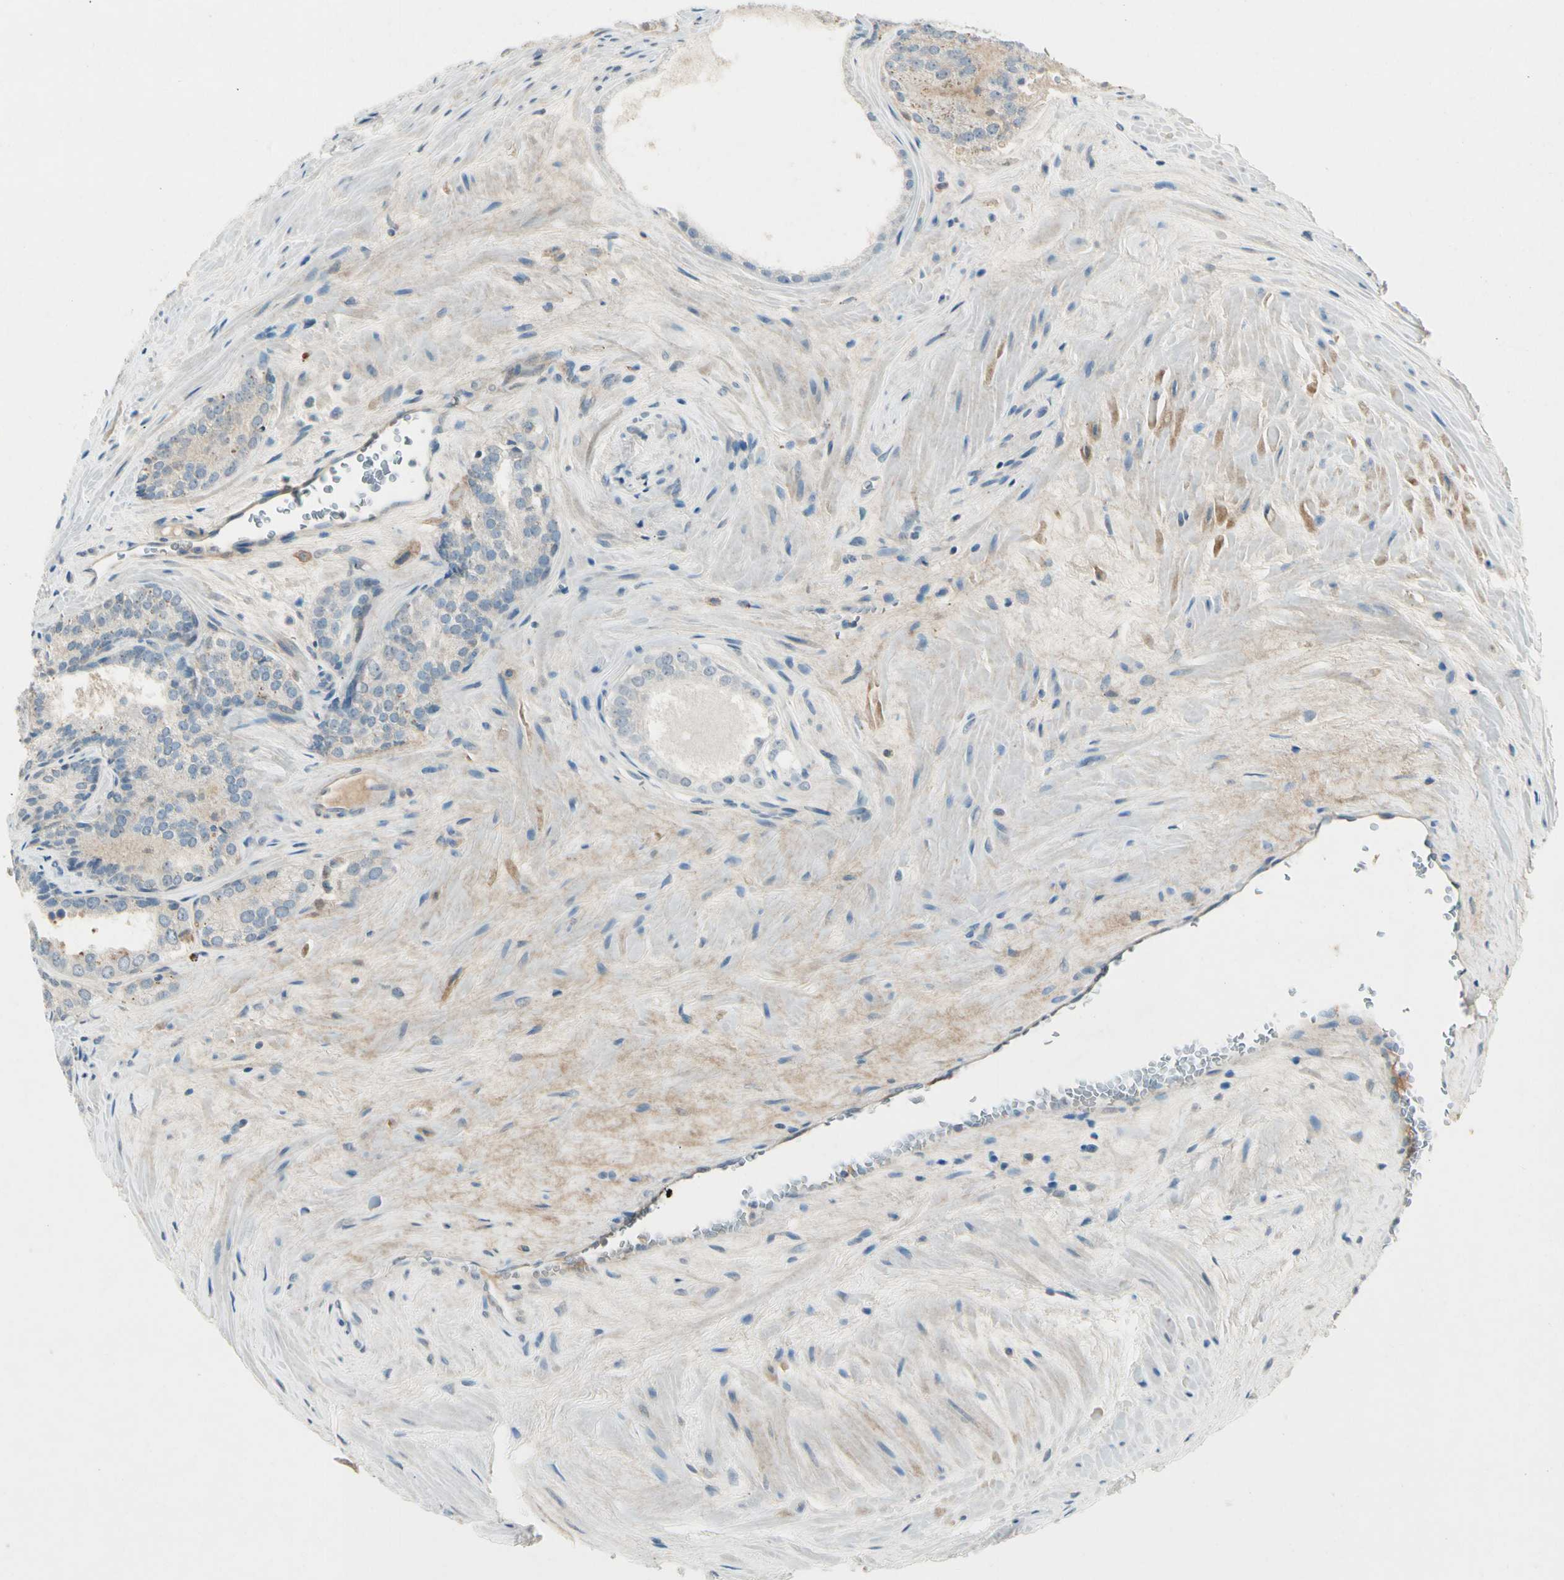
{"staining": {"intensity": "negative", "quantity": "none", "location": "none"}, "tissue": "prostate cancer", "cell_type": "Tumor cells", "image_type": "cancer", "snomed": [{"axis": "morphology", "description": "Adenocarcinoma, Low grade"}, {"axis": "topography", "description": "Prostate"}], "caption": "There is no significant expression in tumor cells of prostate adenocarcinoma (low-grade). Nuclei are stained in blue.", "gene": "SERPIND1", "patient": {"sex": "male", "age": 60}}